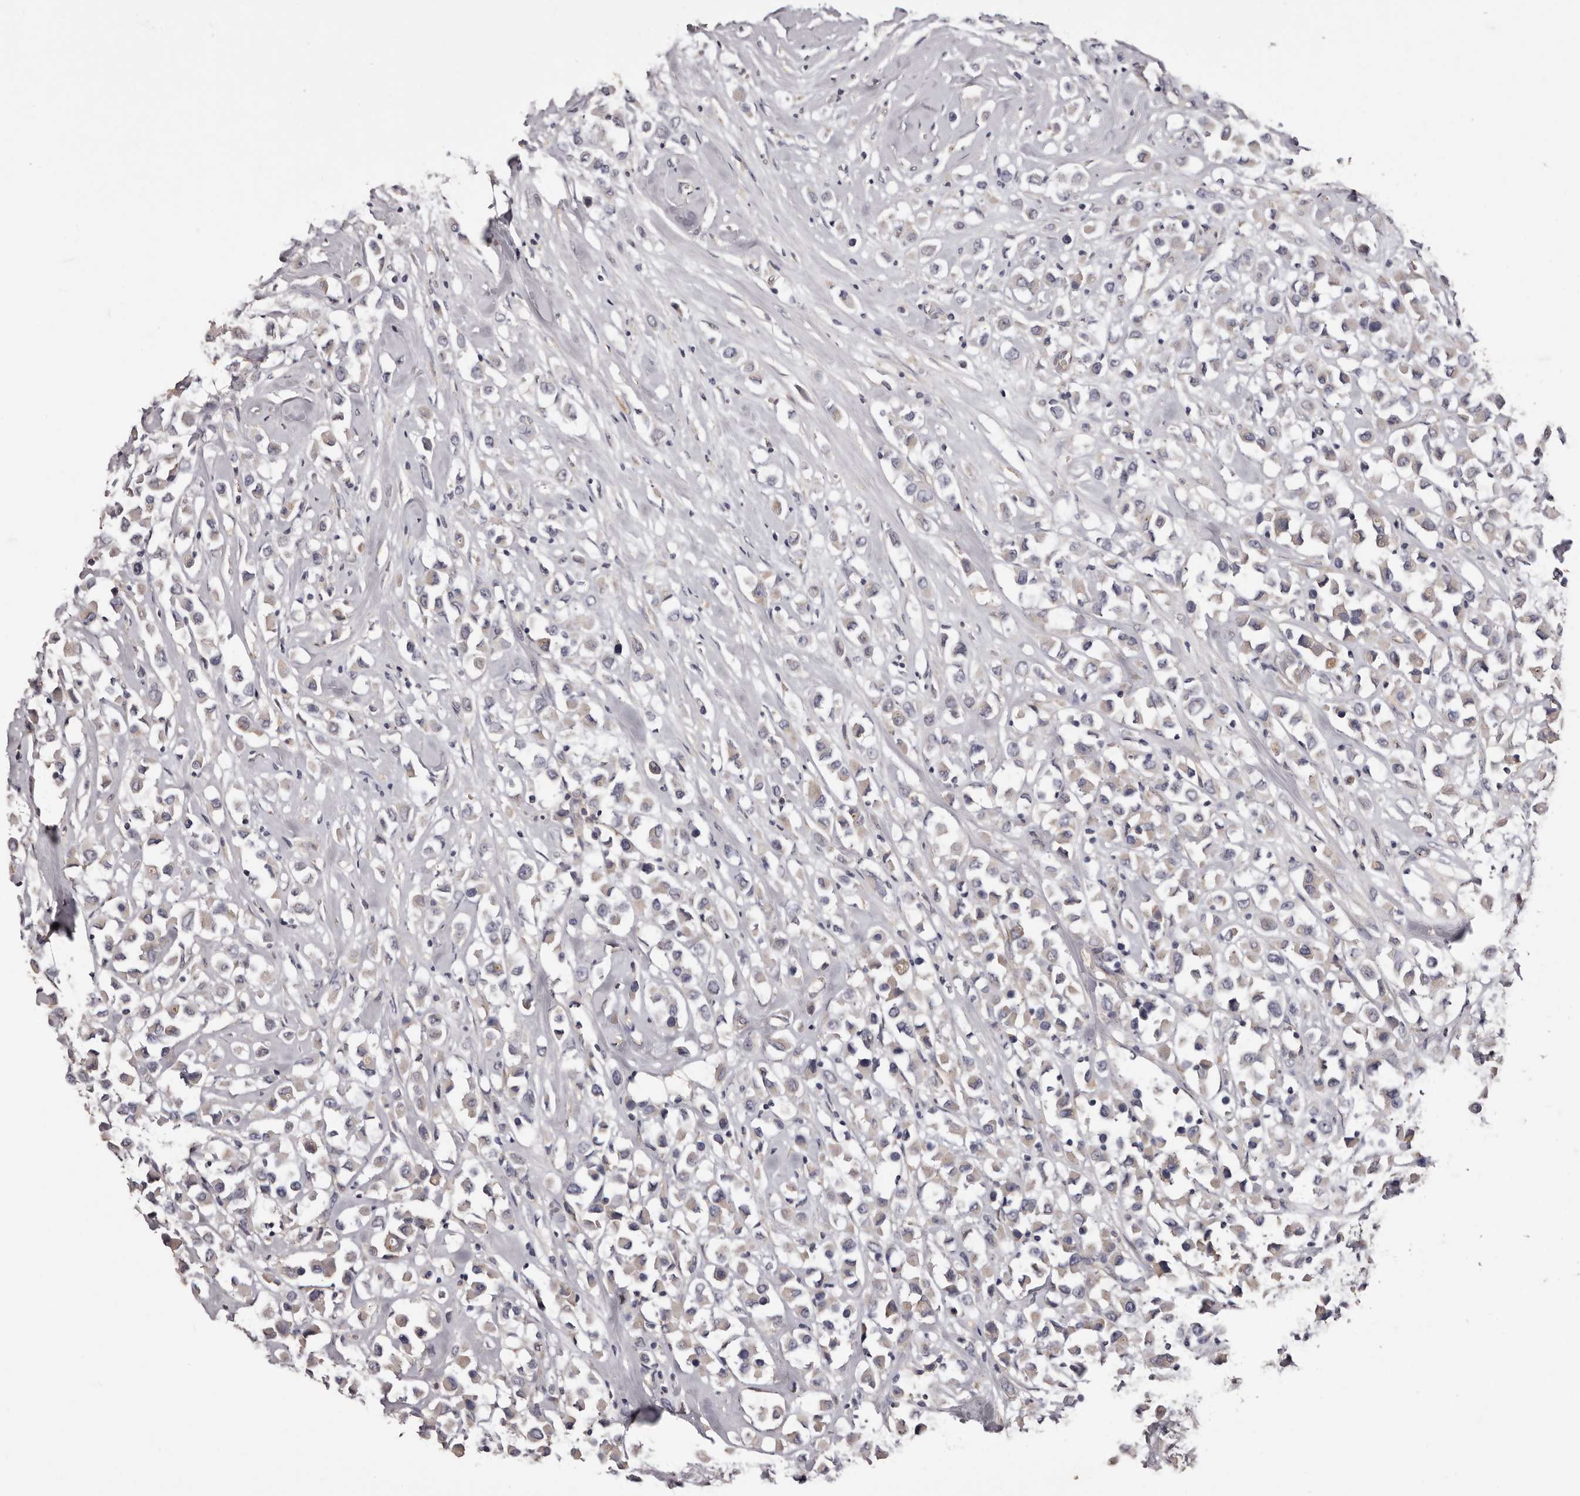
{"staining": {"intensity": "negative", "quantity": "none", "location": "none"}, "tissue": "breast cancer", "cell_type": "Tumor cells", "image_type": "cancer", "snomed": [{"axis": "morphology", "description": "Duct carcinoma"}, {"axis": "topography", "description": "Breast"}], "caption": "Infiltrating ductal carcinoma (breast) stained for a protein using IHC demonstrates no positivity tumor cells.", "gene": "ETNK1", "patient": {"sex": "female", "age": 61}}